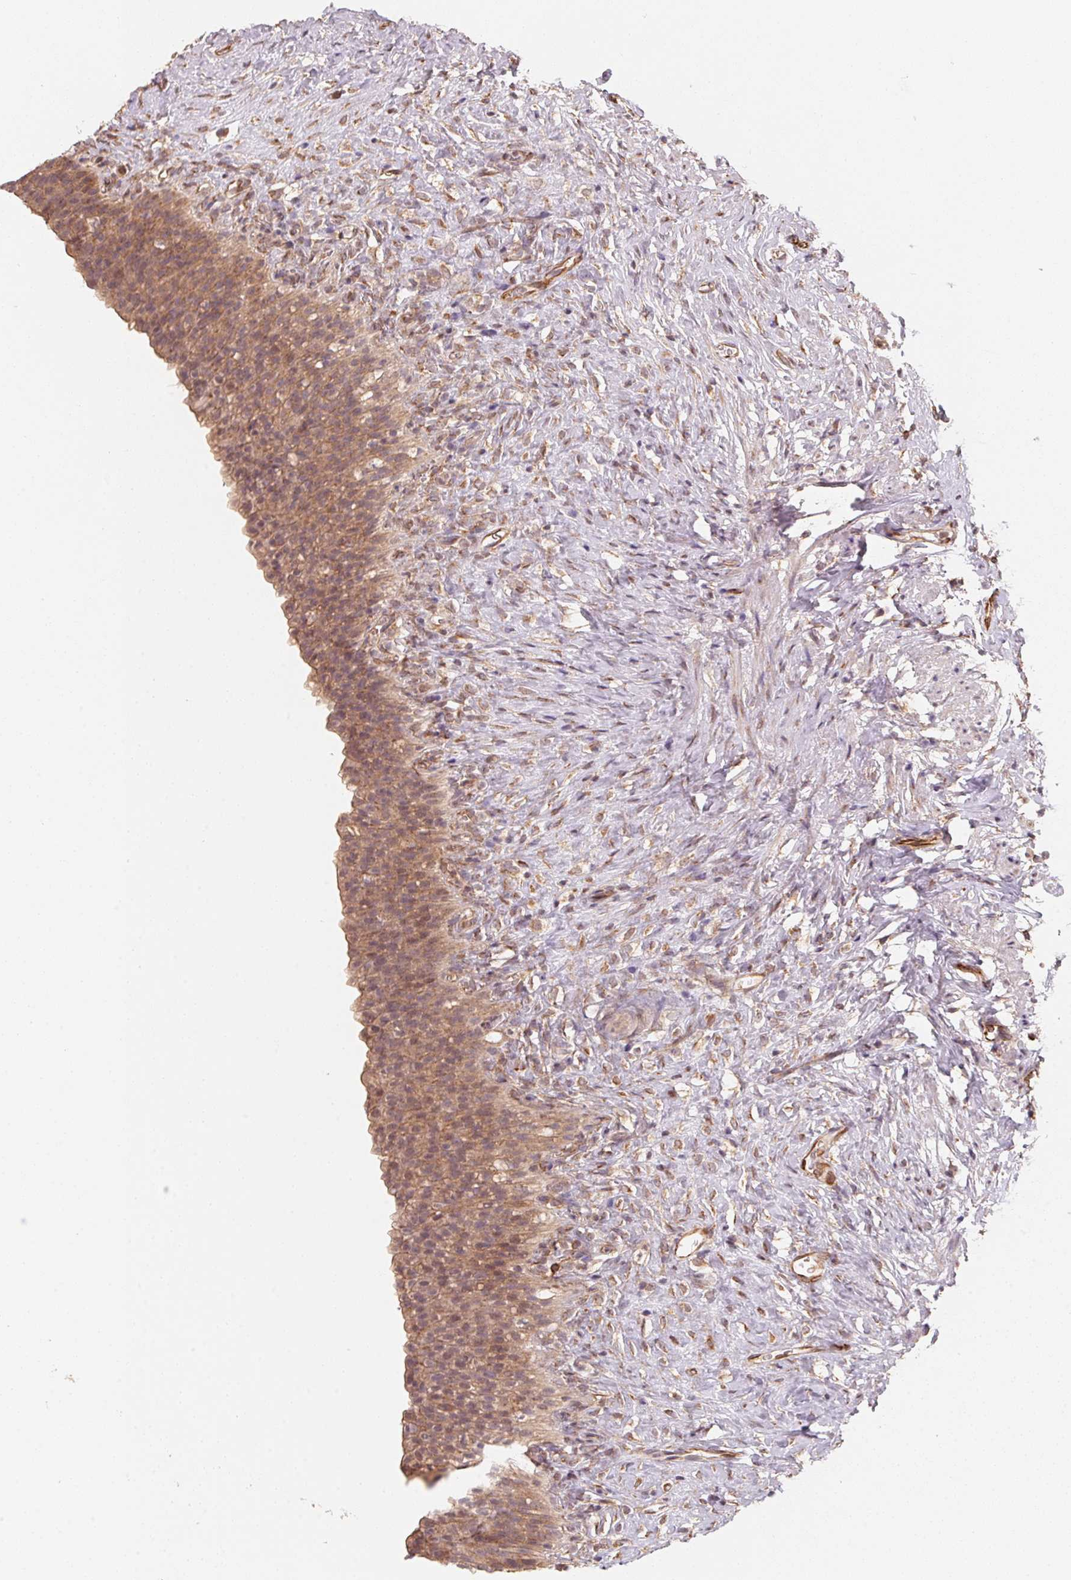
{"staining": {"intensity": "moderate", "quantity": "25%-75%", "location": "cytoplasmic/membranous"}, "tissue": "urinary bladder", "cell_type": "Urothelial cells", "image_type": "normal", "snomed": [{"axis": "morphology", "description": "Normal tissue, NOS"}, {"axis": "topography", "description": "Urinary bladder"}, {"axis": "topography", "description": "Prostate"}], "caption": "Protein positivity by IHC shows moderate cytoplasmic/membranous expression in approximately 25%-75% of urothelial cells in unremarkable urinary bladder.", "gene": "TSPAN12", "patient": {"sex": "male", "age": 76}}